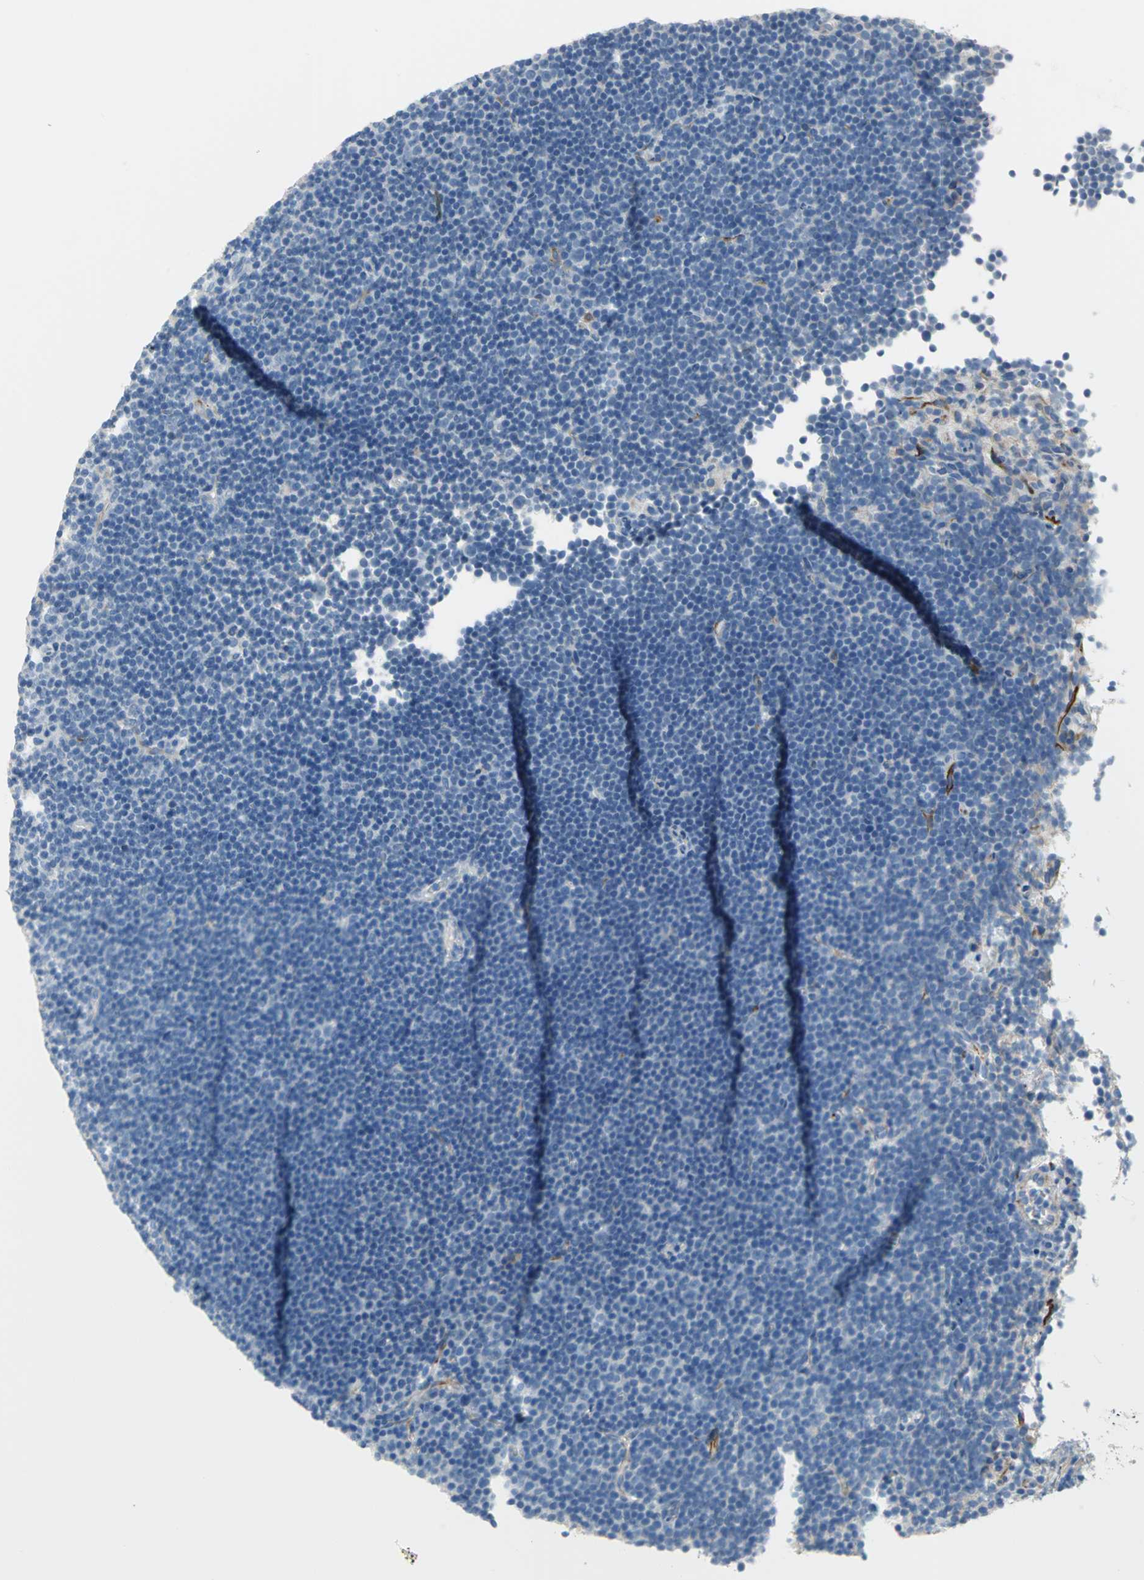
{"staining": {"intensity": "negative", "quantity": "none", "location": "none"}, "tissue": "lymphoma", "cell_type": "Tumor cells", "image_type": "cancer", "snomed": [{"axis": "morphology", "description": "Malignant lymphoma, non-Hodgkin's type, Low grade"}, {"axis": "topography", "description": "Lymph node"}], "caption": "Tumor cells show no significant protein staining in low-grade malignant lymphoma, non-Hodgkin's type.", "gene": "ALOX15", "patient": {"sex": "female", "age": 67}}